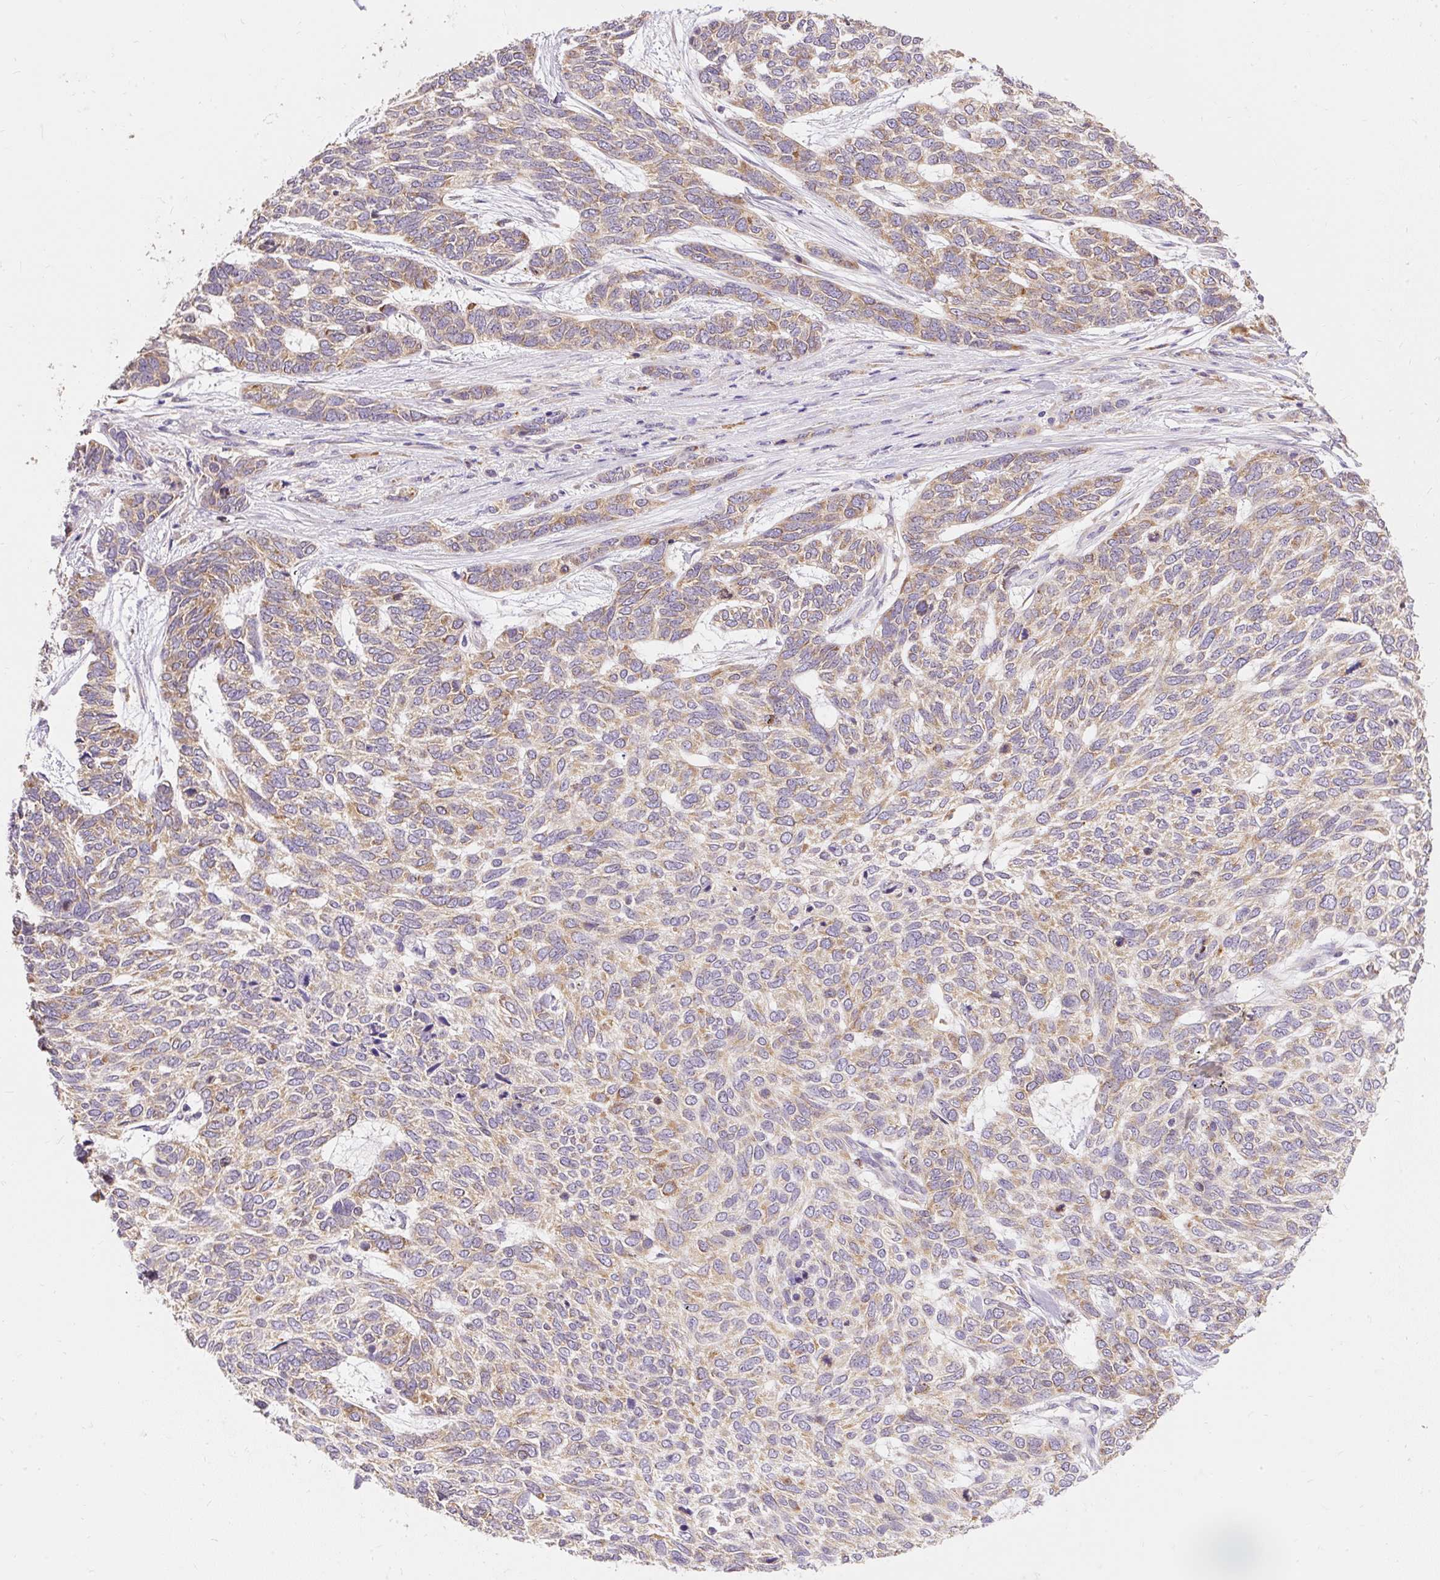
{"staining": {"intensity": "moderate", "quantity": "25%-75%", "location": "cytoplasmic/membranous"}, "tissue": "skin cancer", "cell_type": "Tumor cells", "image_type": "cancer", "snomed": [{"axis": "morphology", "description": "Basal cell carcinoma"}, {"axis": "topography", "description": "Skin"}], "caption": "Immunohistochemistry of skin basal cell carcinoma shows medium levels of moderate cytoplasmic/membranous expression in about 25%-75% of tumor cells.", "gene": "SEC63", "patient": {"sex": "female", "age": 65}}